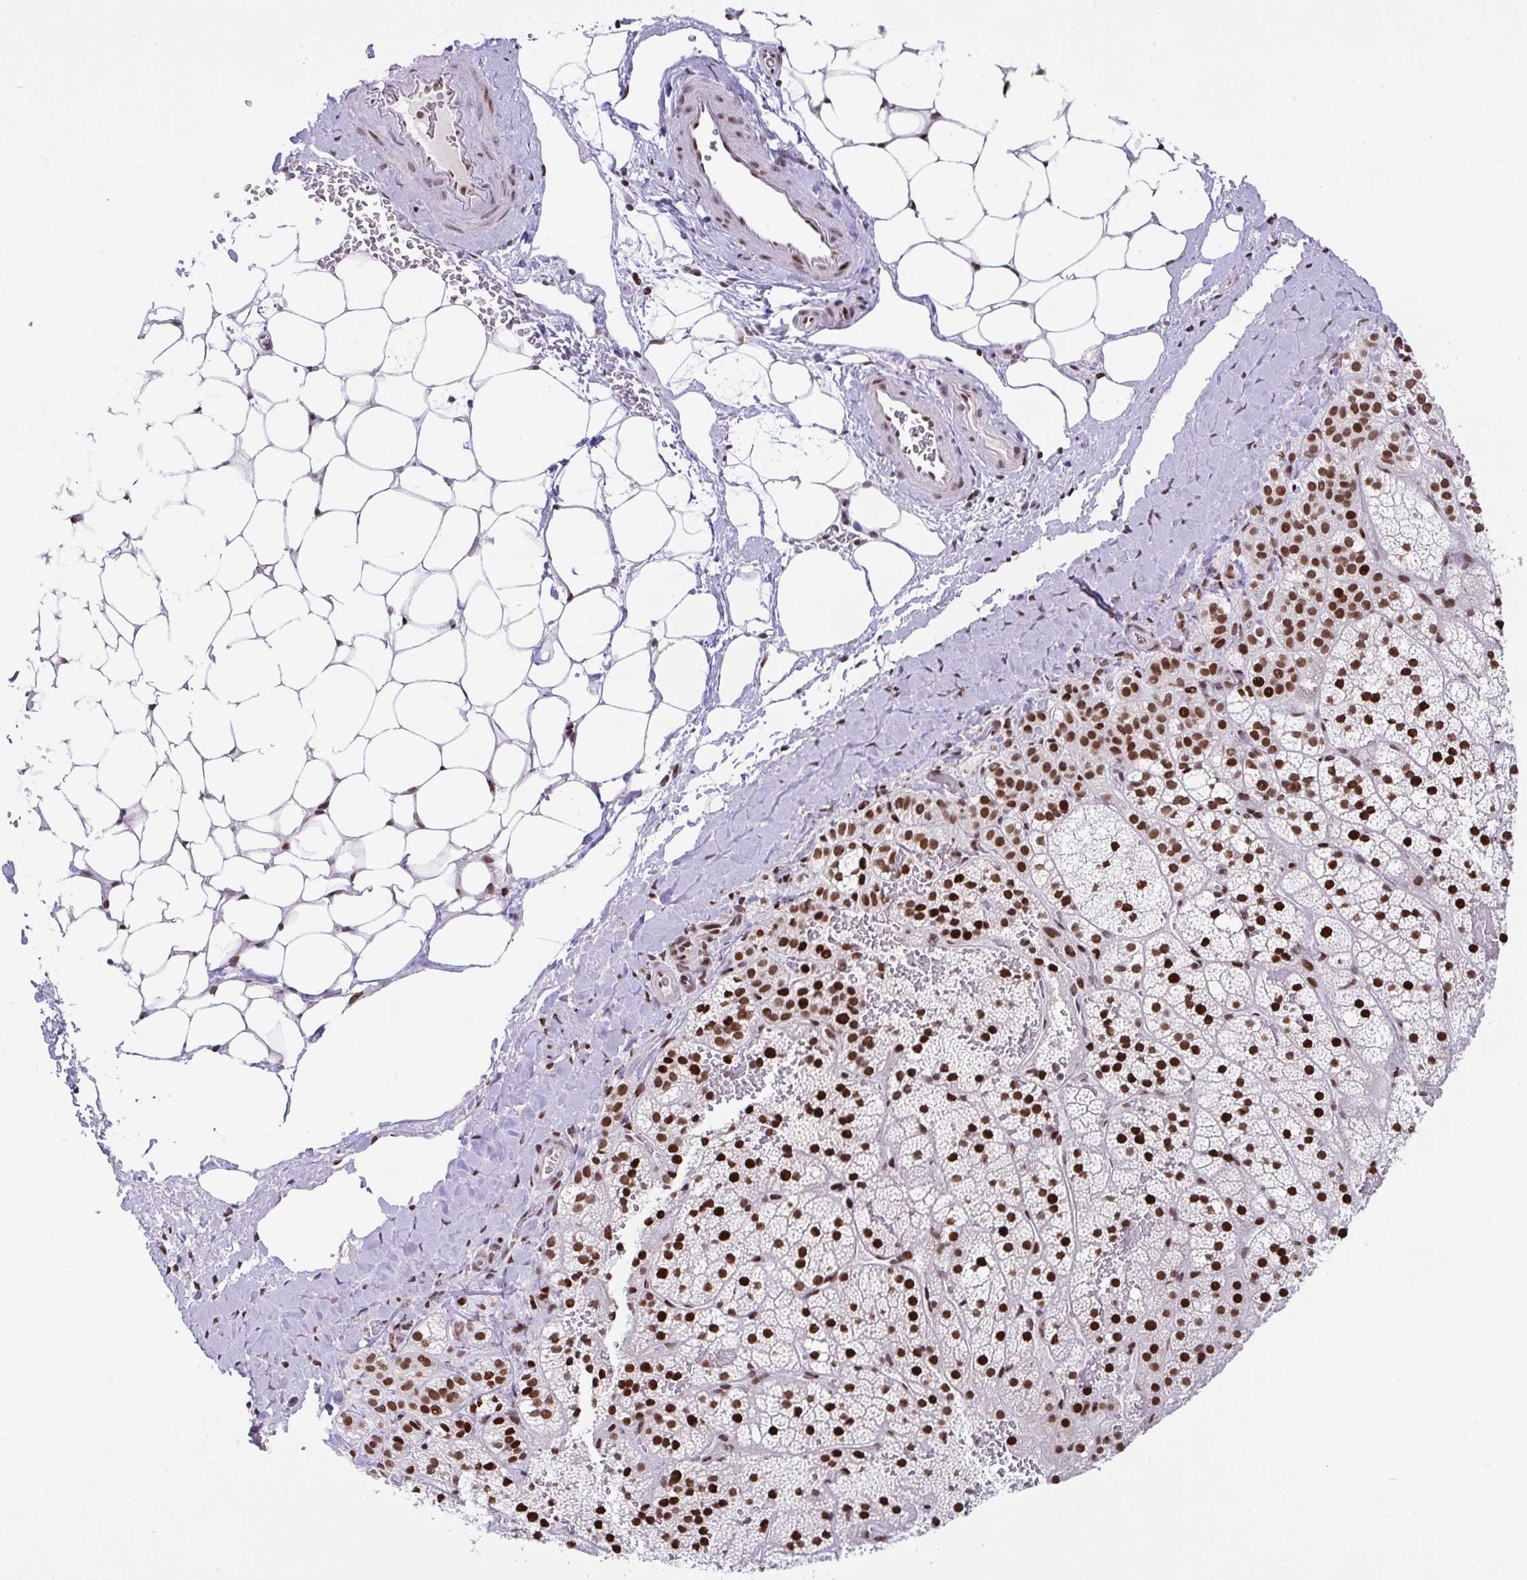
{"staining": {"intensity": "strong", "quantity": ">75%", "location": "nuclear"}, "tissue": "adrenal gland", "cell_type": "Glandular cells", "image_type": "normal", "snomed": [{"axis": "morphology", "description": "Normal tissue, NOS"}, {"axis": "topography", "description": "Adrenal gland"}], "caption": "IHC (DAB (3,3'-diaminobenzidine)) staining of benign human adrenal gland displays strong nuclear protein staining in approximately >75% of glandular cells.", "gene": "CLP1", "patient": {"sex": "male", "age": 53}}